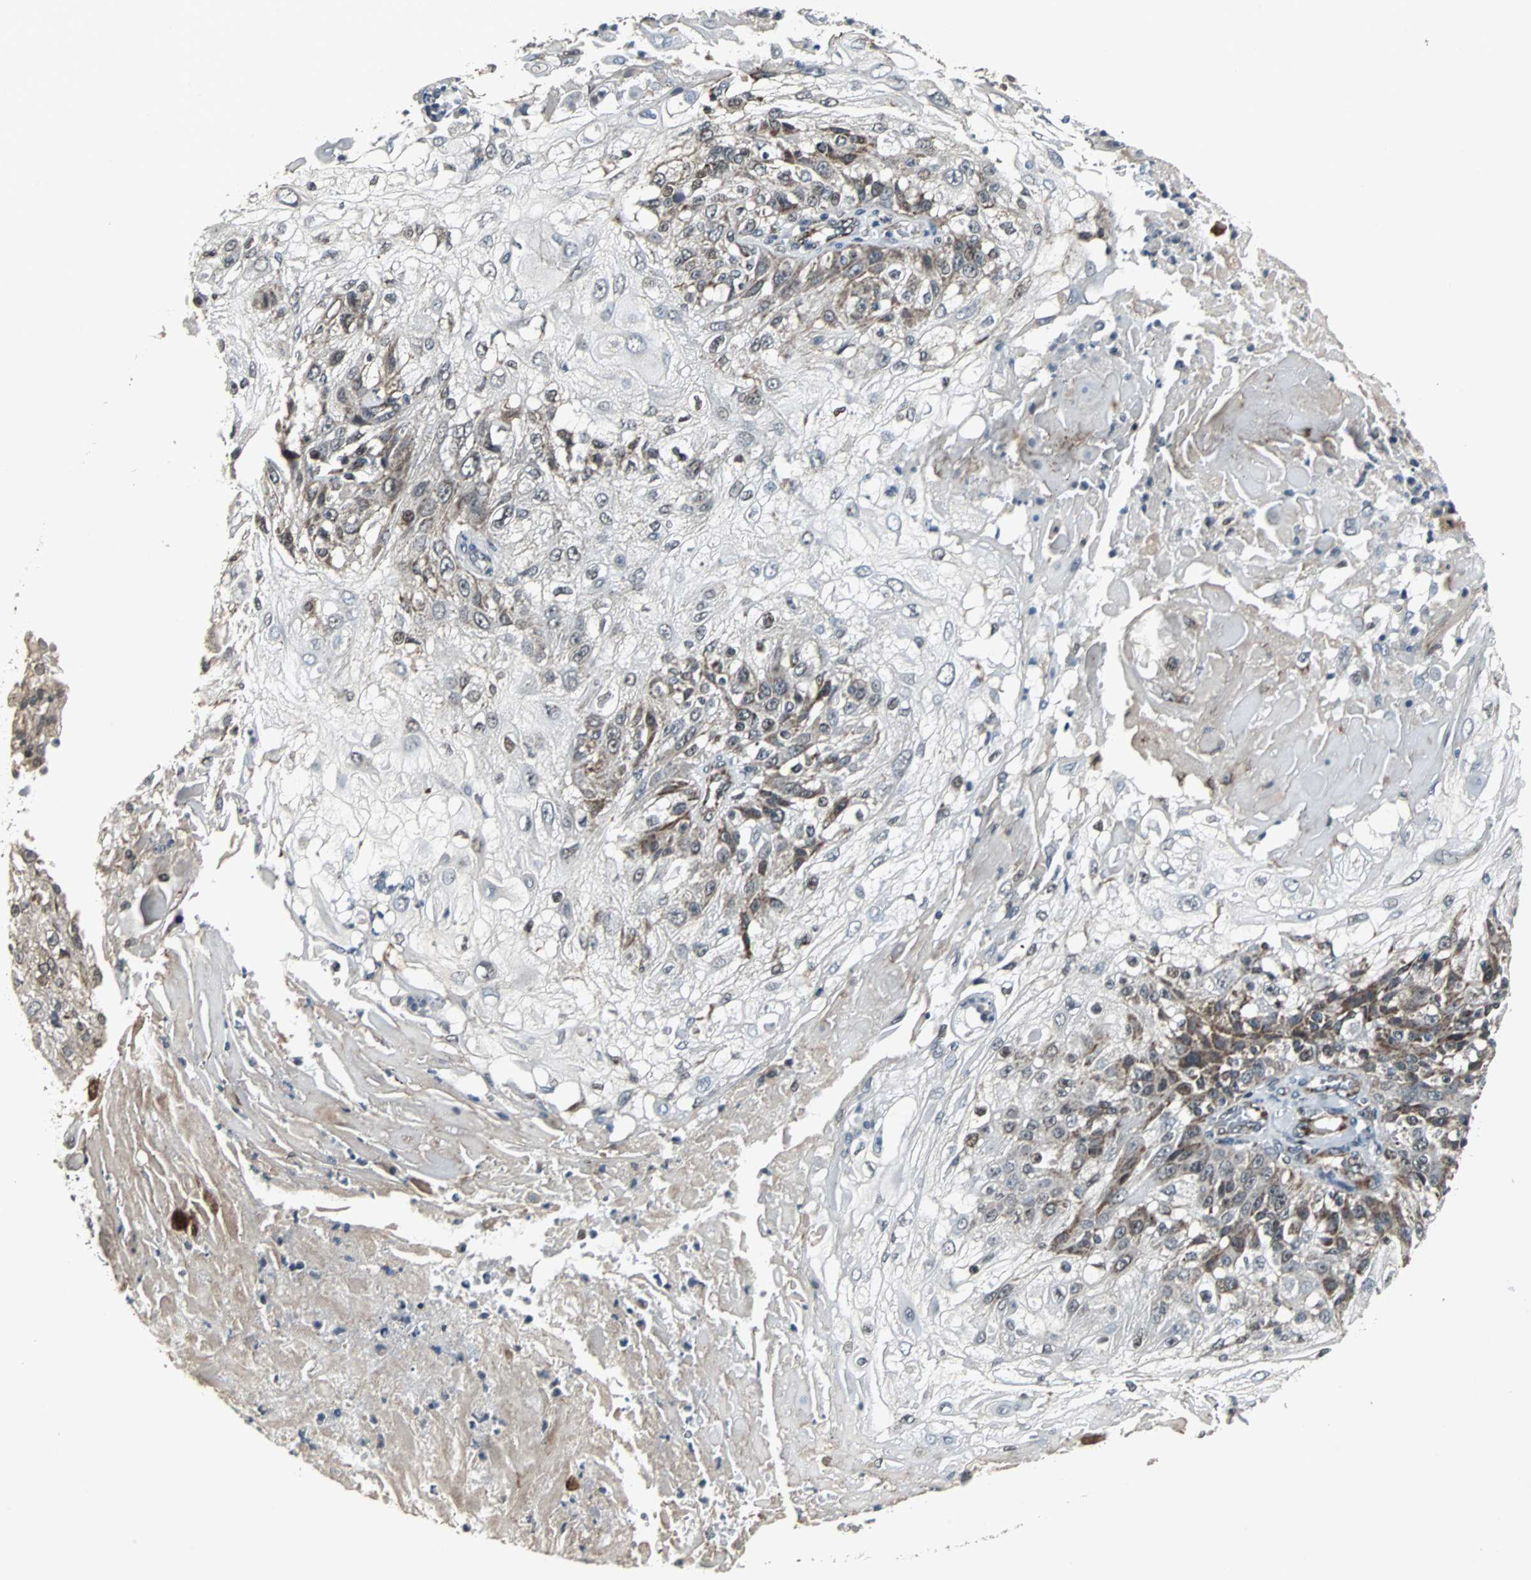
{"staining": {"intensity": "moderate", "quantity": "25%-75%", "location": "cytoplasmic/membranous"}, "tissue": "skin cancer", "cell_type": "Tumor cells", "image_type": "cancer", "snomed": [{"axis": "morphology", "description": "Normal tissue, NOS"}, {"axis": "morphology", "description": "Squamous cell carcinoma, NOS"}, {"axis": "topography", "description": "Skin"}], "caption": "There is medium levels of moderate cytoplasmic/membranous positivity in tumor cells of skin cancer (squamous cell carcinoma), as demonstrated by immunohistochemical staining (brown color).", "gene": "MRPL40", "patient": {"sex": "female", "age": 83}}